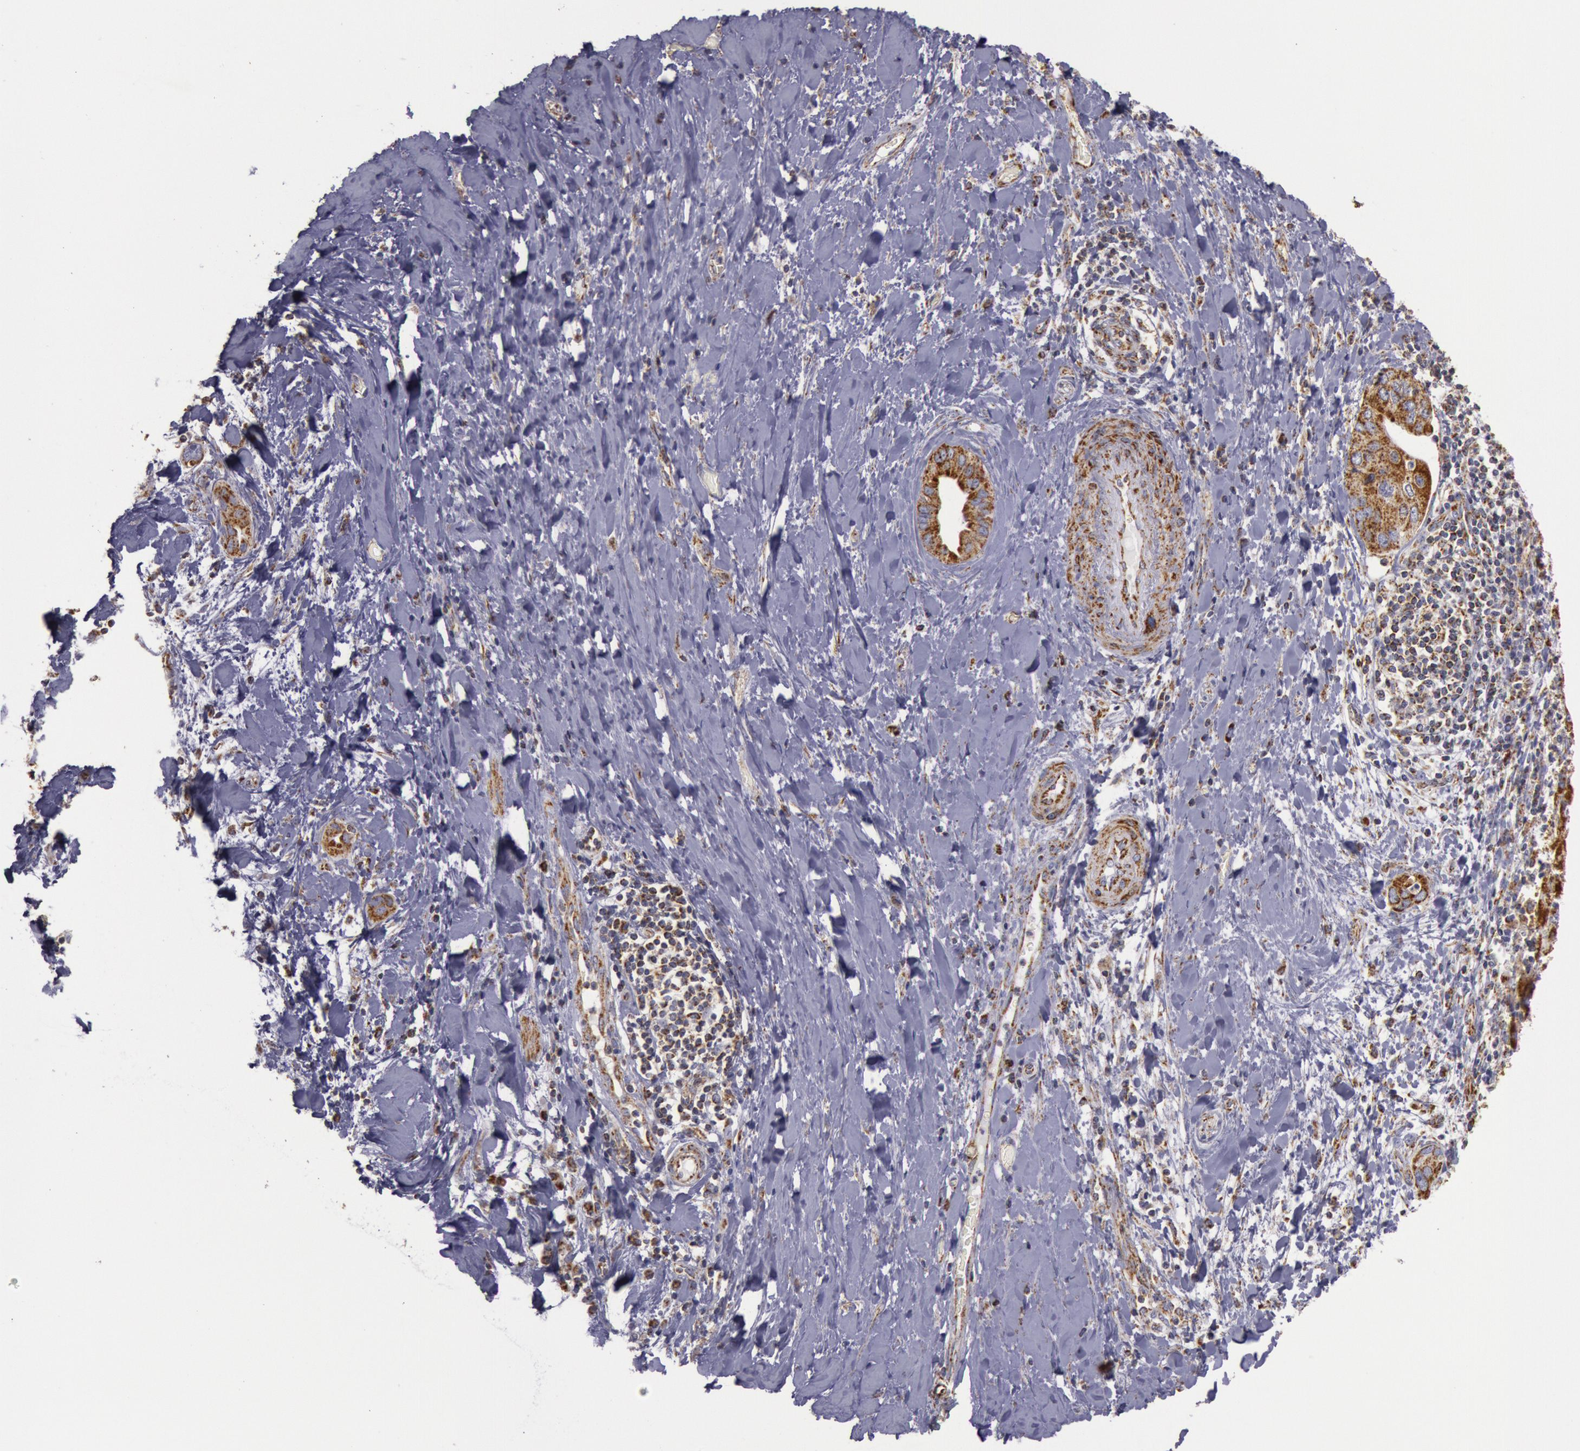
{"staining": {"intensity": "strong", "quantity": ">75%", "location": "cytoplasmic/membranous"}, "tissue": "liver cancer", "cell_type": "Tumor cells", "image_type": "cancer", "snomed": [{"axis": "morphology", "description": "Cholangiocarcinoma"}, {"axis": "topography", "description": "Liver"}], "caption": "Liver cholangiocarcinoma stained with DAB immunohistochemistry demonstrates high levels of strong cytoplasmic/membranous expression in approximately >75% of tumor cells.", "gene": "CYC1", "patient": {"sex": "female", "age": 65}}